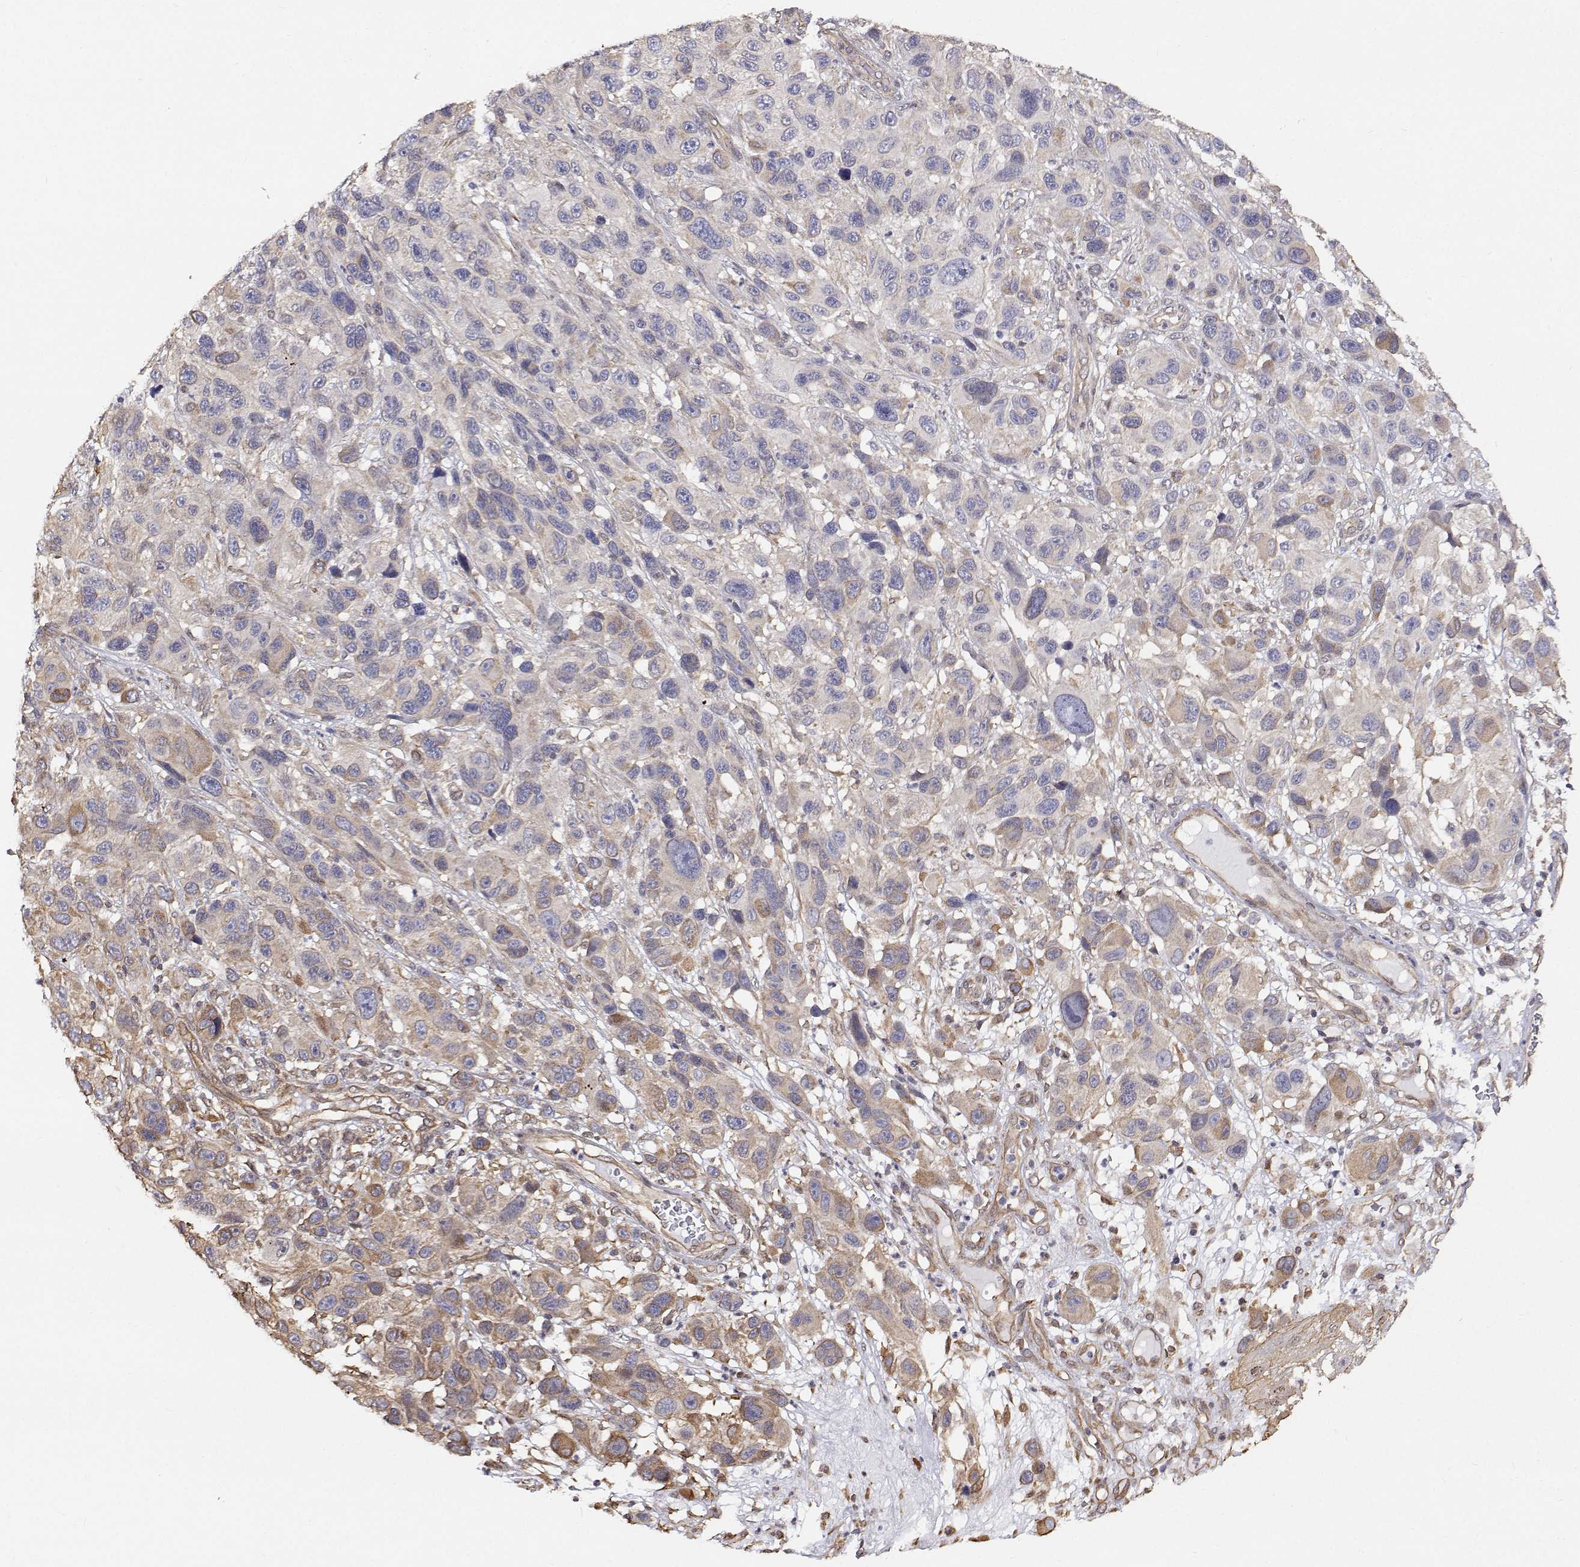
{"staining": {"intensity": "weak", "quantity": "<25%", "location": "cytoplasmic/membranous"}, "tissue": "melanoma", "cell_type": "Tumor cells", "image_type": "cancer", "snomed": [{"axis": "morphology", "description": "Malignant melanoma, NOS"}, {"axis": "topography", "description": "Skin"}], "caption": "A high-resolution image shows immunohistochemistry staining of malignant melanoma, which exhibits no significant staining in tumor cells. (DAB (3,3'-diaminobenzidine) immunohistochemistry with hematoxylin counter stain).", "gene": "GSDMA", "patient": {"sex": "male", "age": 53}}